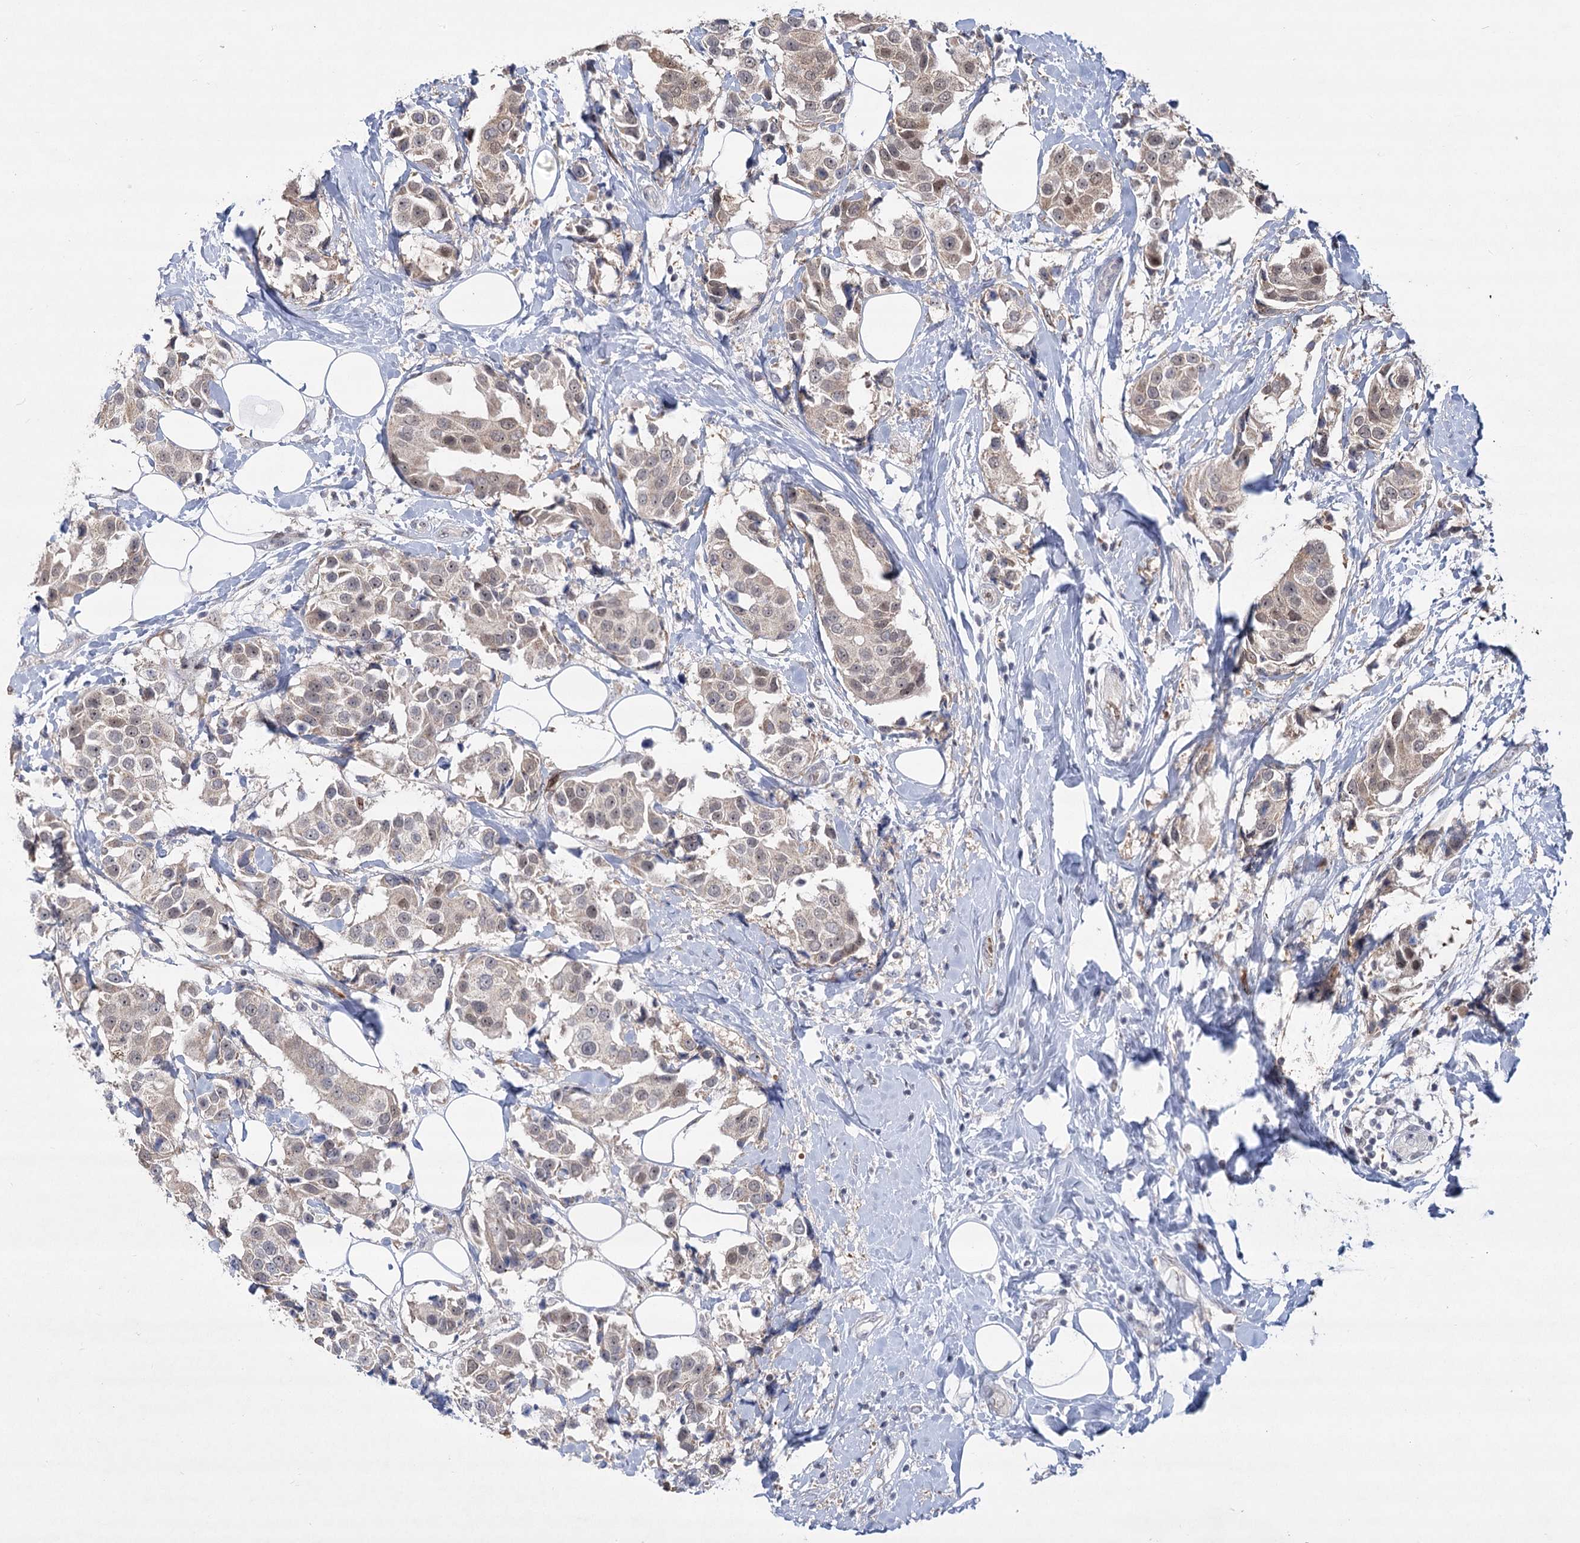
{"staining": {"intensity": "weak", "quantity": "25%-75%", "location": "nuclear"}, "tissue": "breast cancer", "cell_type": "Tumor cells", "image_type": "cancer", "snomed": [{"axis": "morphology", "description": "Normal tissue, NOS"}, {"axis": "morphology", "description": "Duct carcinoma"}, {"axis": "topography", "description": "Breast"}], "caption": "IHC photomicrograph of human invasive ductal carcinoma (breast) stained for a protein (brown), which displays low levels of weak nuclear expression in approximately 25%-75% of tumor cells.", "gene": "NSMCE4A", "patient": {"sex": "female", "age": 39}}